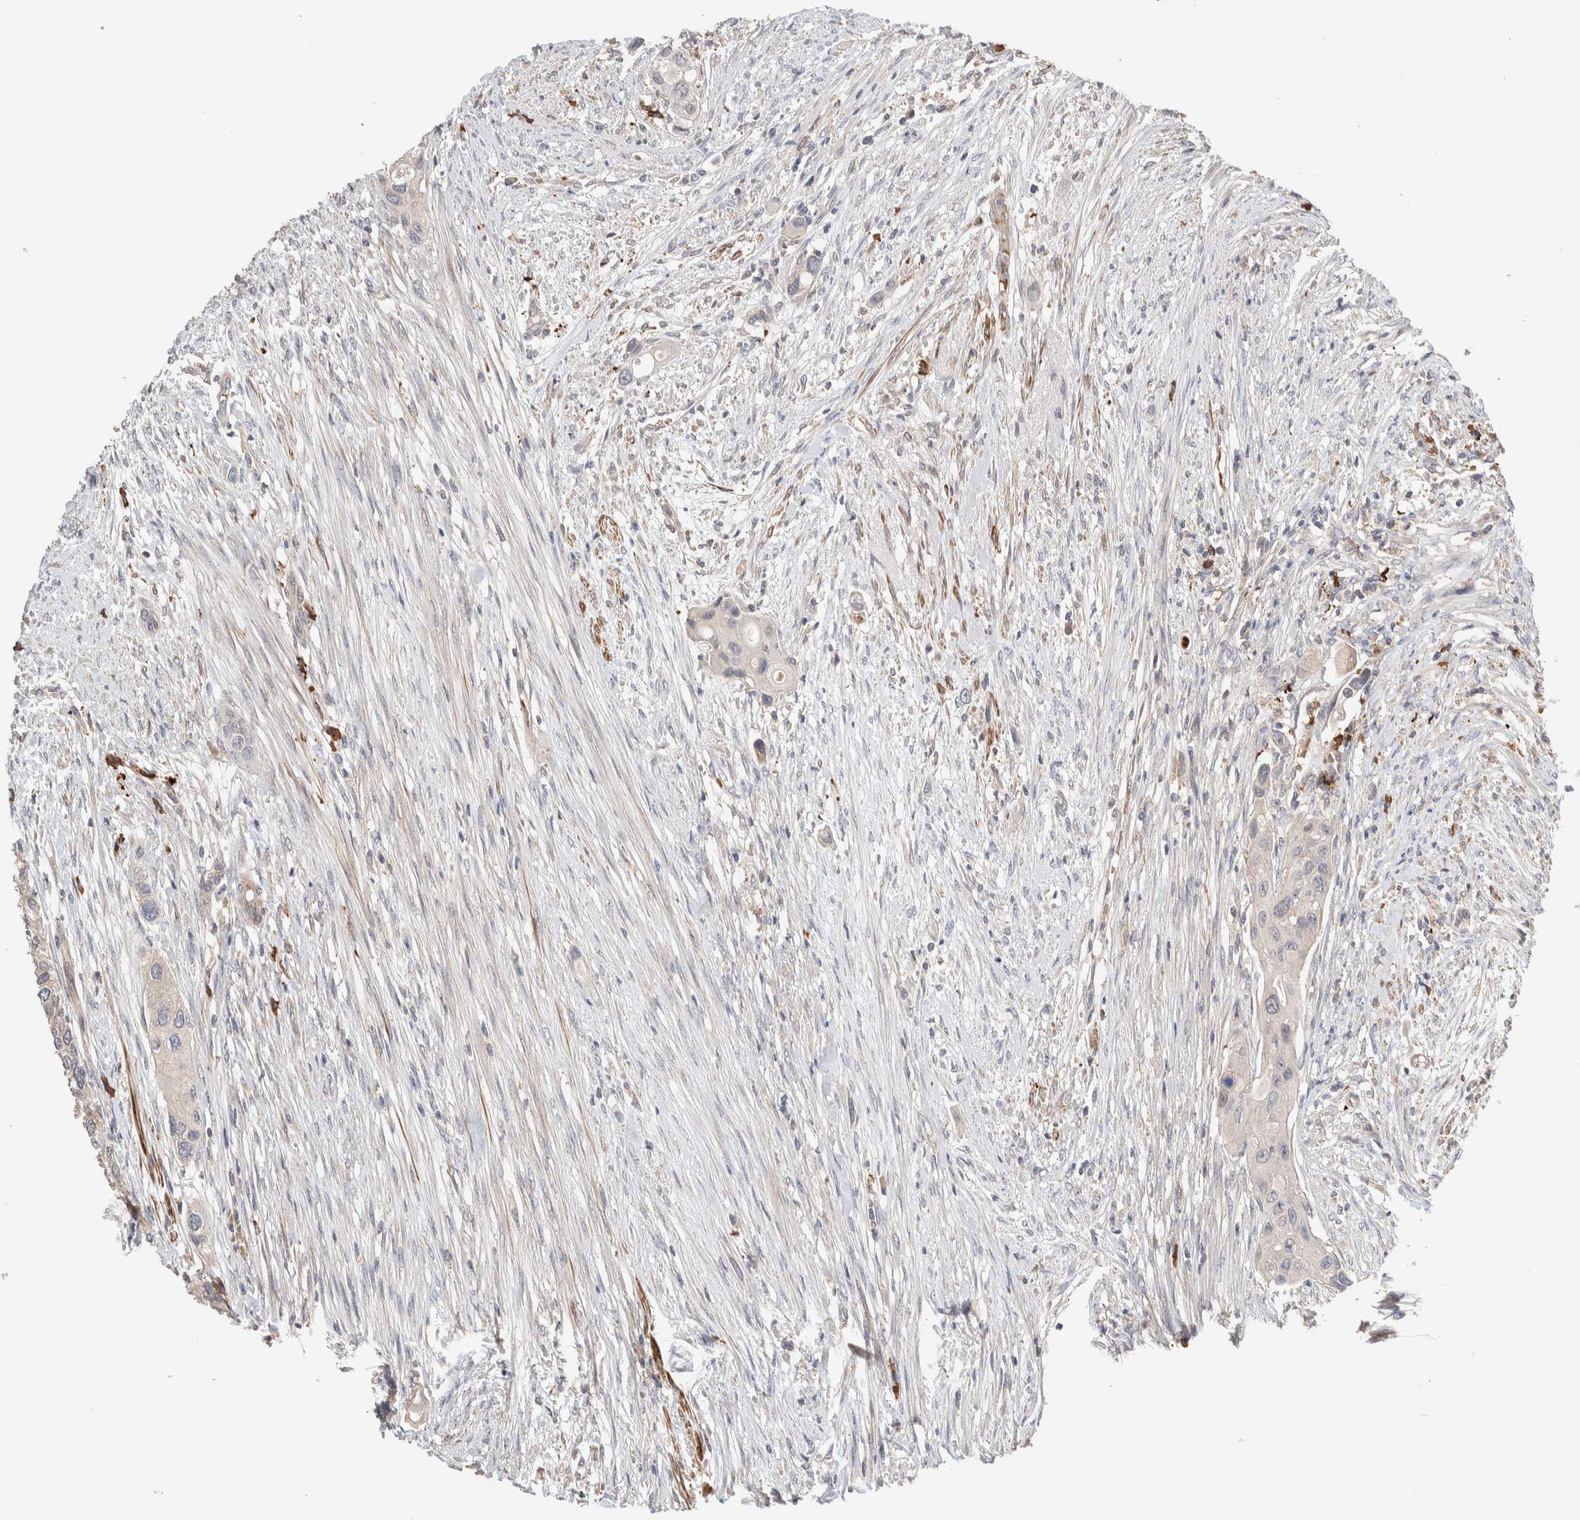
{"staining": {"intensity": "negative", "quantity": "none", "location": "none"}, "tissue": "urothelial cancer", "cell_type": "Tumor cells", "image_type": "cancer", "snomed": [{"axis": "morphology", "description": "Urothelial carcinoma, High grade"}, {"axis": "topography", "description": "Urinary bladder"}], "caption": "Immunohistochemistry of human high-grade urothelial carcinoma reveals no positivity in tumor cells. (Brightfield microscopy of DAB (3,3'-diaminobenzidine) immunohistochemistry at high magnification).", "gene": "WDR91", "patient": {"sex": "female", "age": 56}}